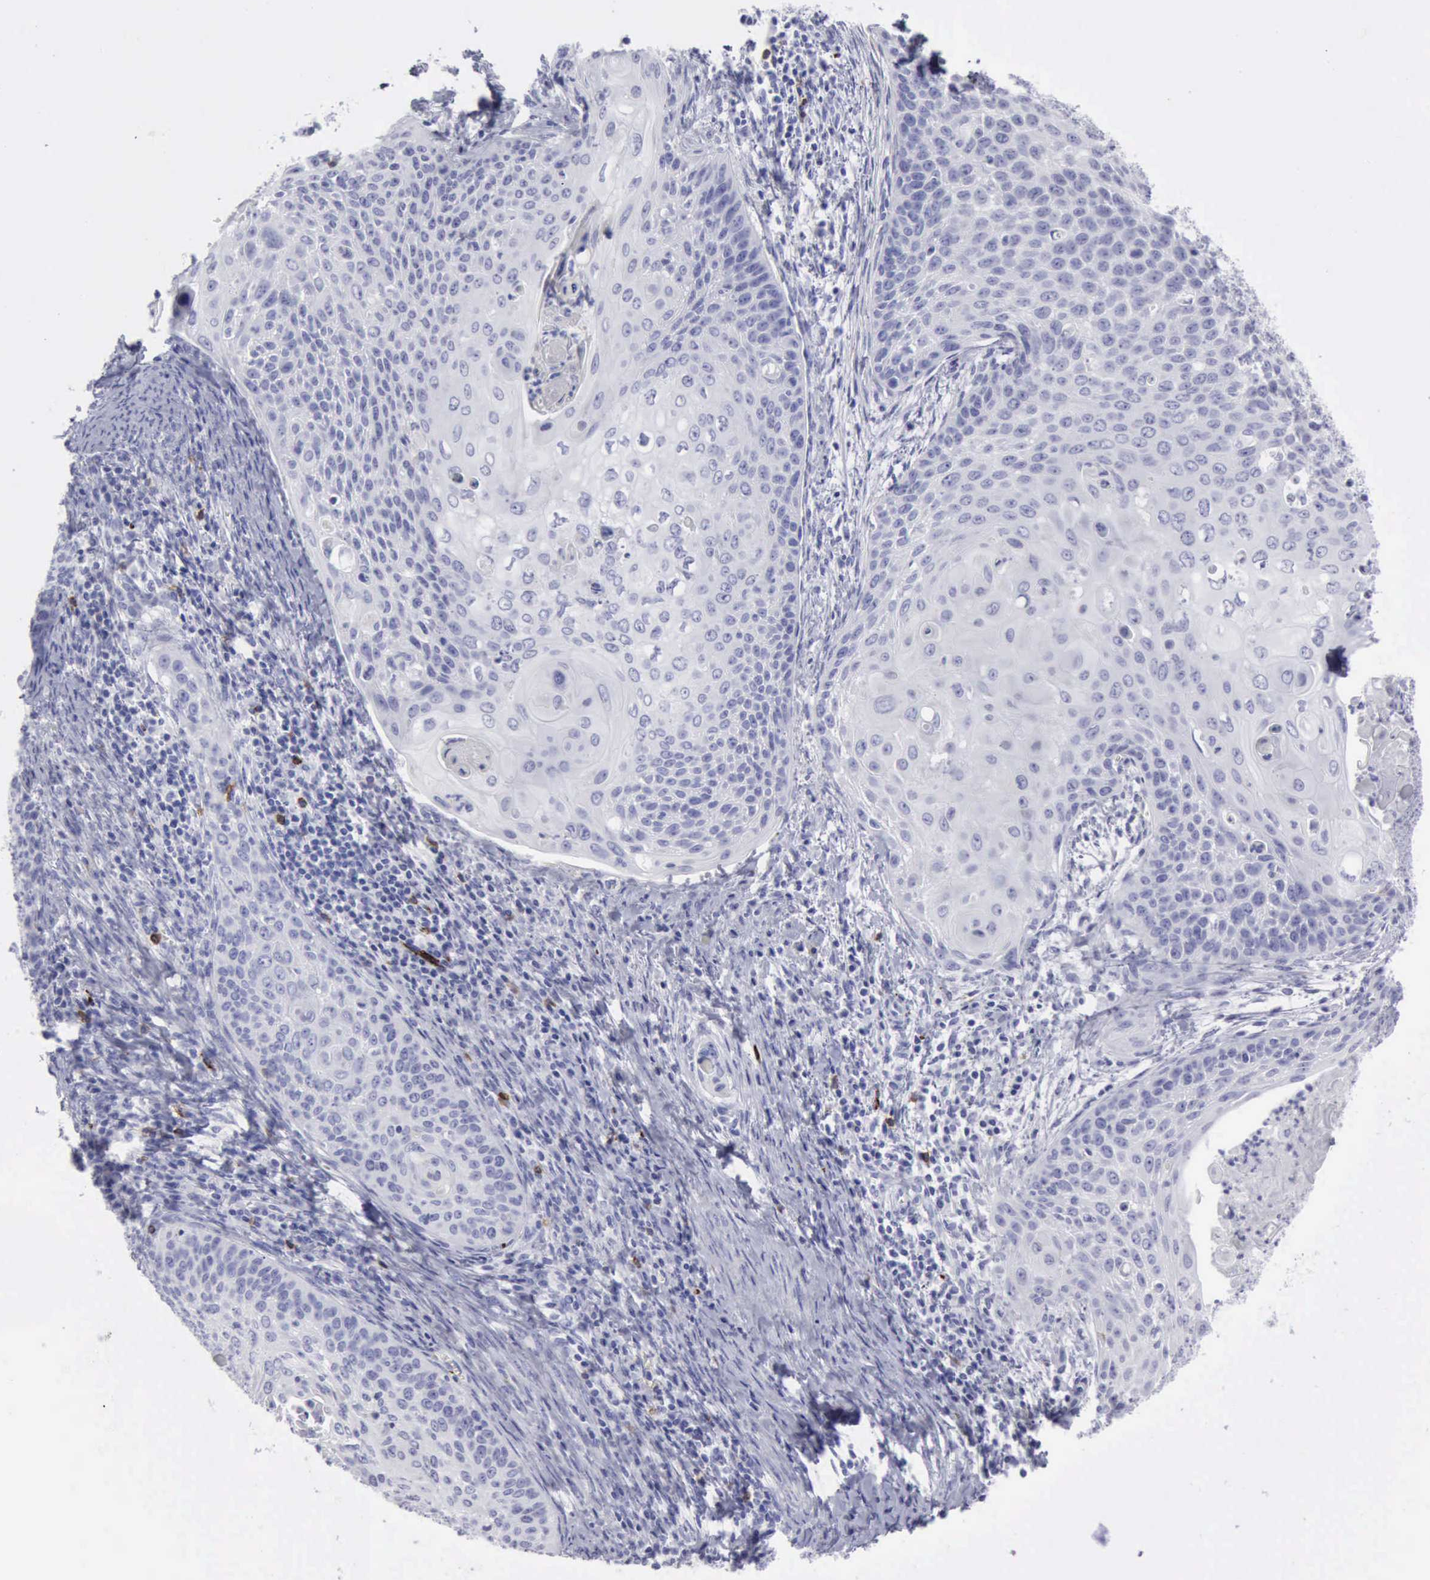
{"staining": {"intensity": "negative", "quantity": "none", "location": "none"}, "tissue": "cervical cancer", "cell_type": "Tumor cells", "image_type": "cancer", "snomed": [{"axis": "morphology", "description": "Squamous cell carcinoma, NOS"}, {"axis": "topography", "description": "Cervix"}], "caption": "There is no significant positivity in tumor cells of cervical cancer.", "gene": "NCAM1", "patient": {"sex": "female", "age": 33}}